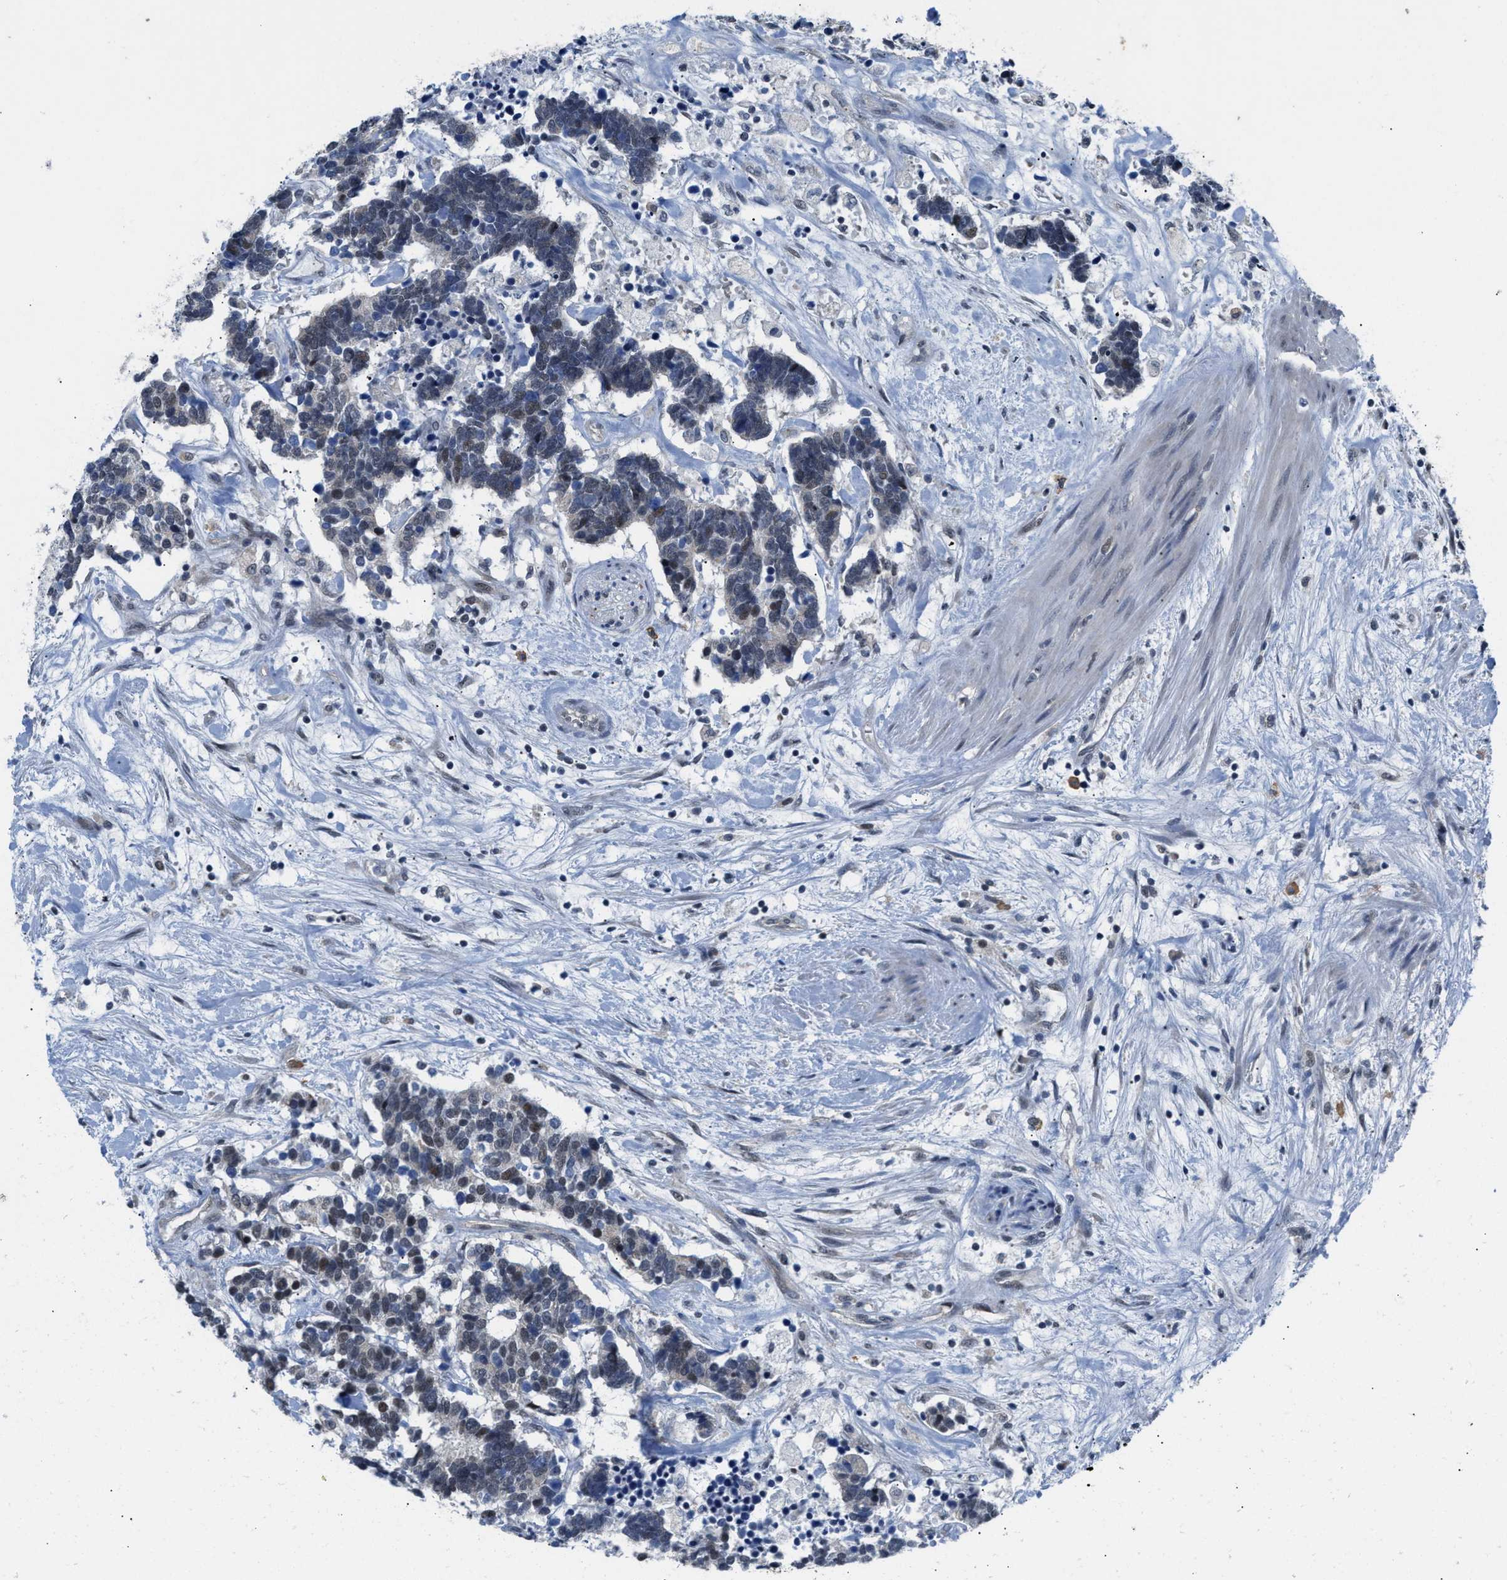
{"staining": {"intensity": "moderate", "quantity": "<25%", "location": "nuclear"}, "tissue": "carcinoid", "cell_type": "Tumor cells", "image_type": "cancer", "snomed": [{"axis": "morphology", "description": "Carcinoma, NOS"}, {"axis": "morphology", "description": "Carcinoid, malignant, NOS"}, {"axis": "topography", "description": "Urinary bladder"}], "caption": "This image displays IHC staining of carcinoma, with low moderate nuclear staining in approximately <25% of tumor cells.", "gene": "TXNRD3", "patient": {"sex": "male", "age": 57}}